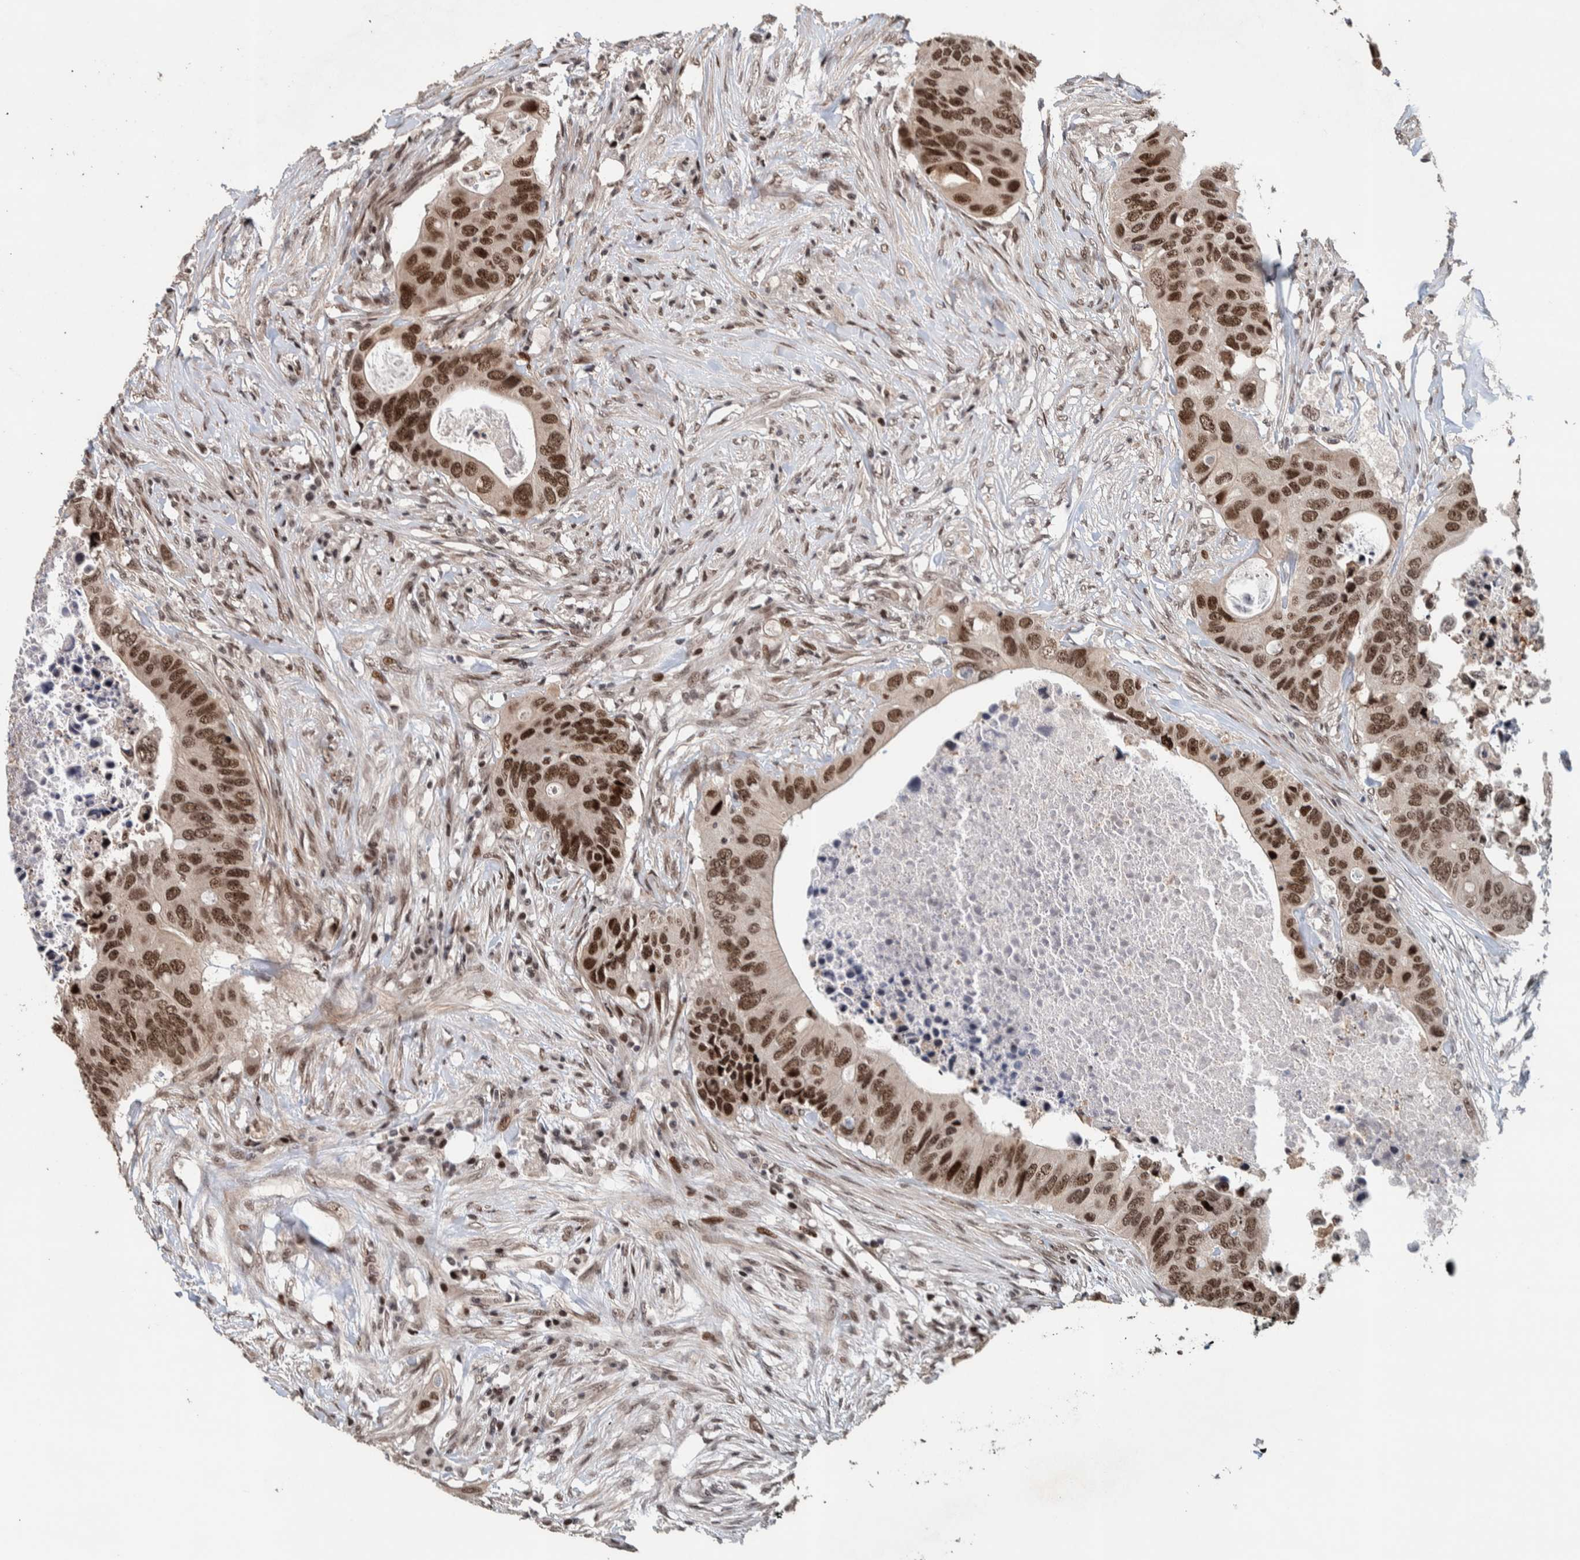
{"staining": {"intensity": "moderate", "quantity": ">75%", "location": "nuclear"}, "tissue": "colorectal cancer", "cell_type": "Tumor cells", "image_type": "cancer", "snomed": [{"axis": "morphology", "description": "Adenocarcinoma, NOS"}, {"axis": "topography", "description": "Colon"}], "caption": "An image of adenocarcinoma (colorectal) stained for a protein displays moderate nuclear brown staining in tumor cells.", "gene": "CHD4", "patient": {"sex": "male", "age": 71}}